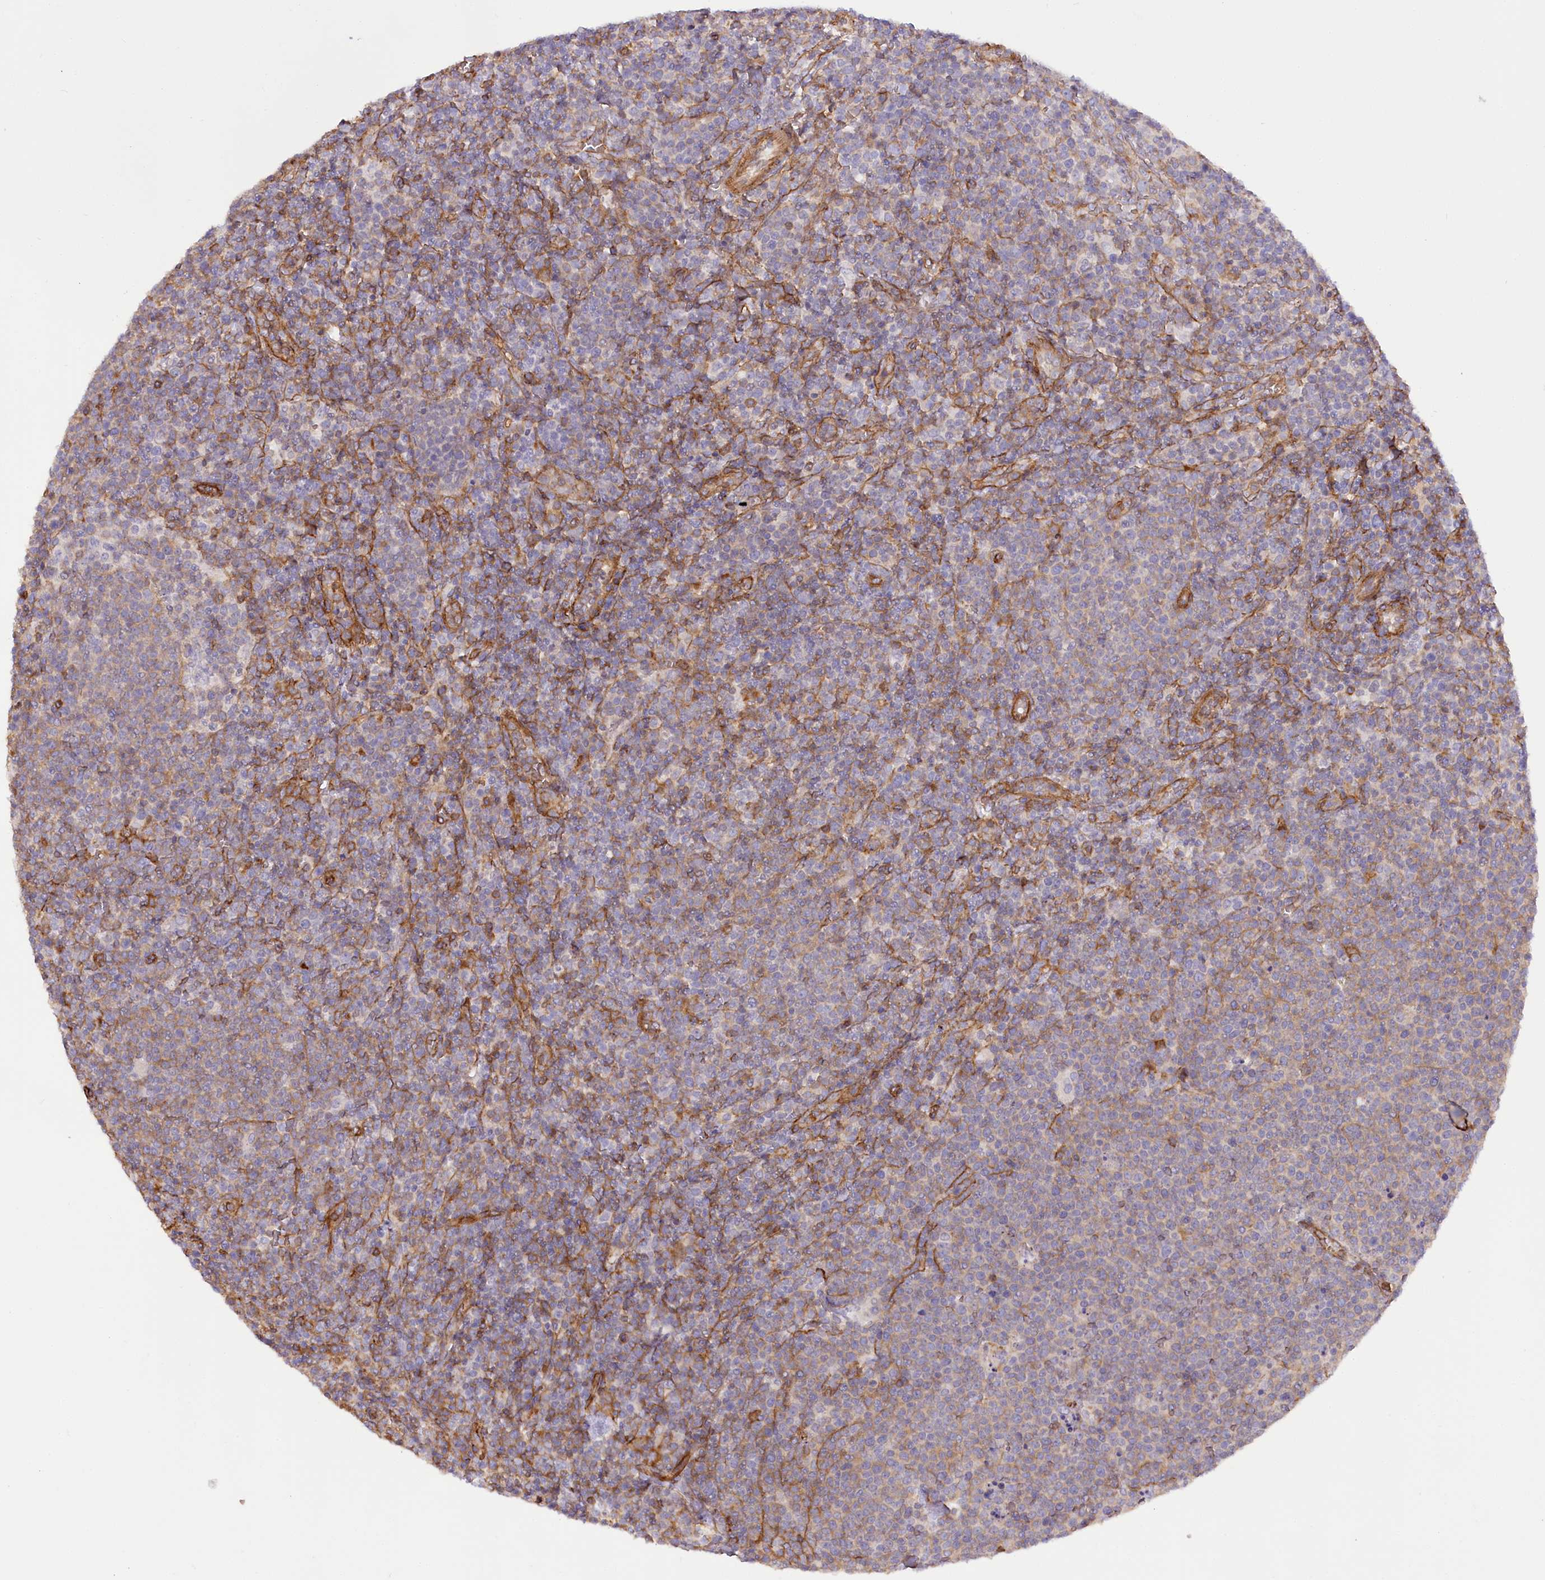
{"staining": {"intensity": "weak", "quantity": "25%-75%", "location": "cytoplasmic/membranous"}, "tissue": "lymphoma", "cell_type": "Tumor cells", "image_type": "cancer", "snomed": [{"axis": "morphology", "description": "Malignant lymphoma, non-Hodgkin's type, High grade"}, {"axis": "topography", "description": "Lymph node"}], "caption": "Protein analysis of malignant lymphoma, non-Hodgkin's type (high-grade) tissue exhibits weak cytoplasmic/membranous staining in approximately 25%-75% of tumor cells.", "gene": "SYNPO2", "patient": {"sex": "male", "age": 61}}